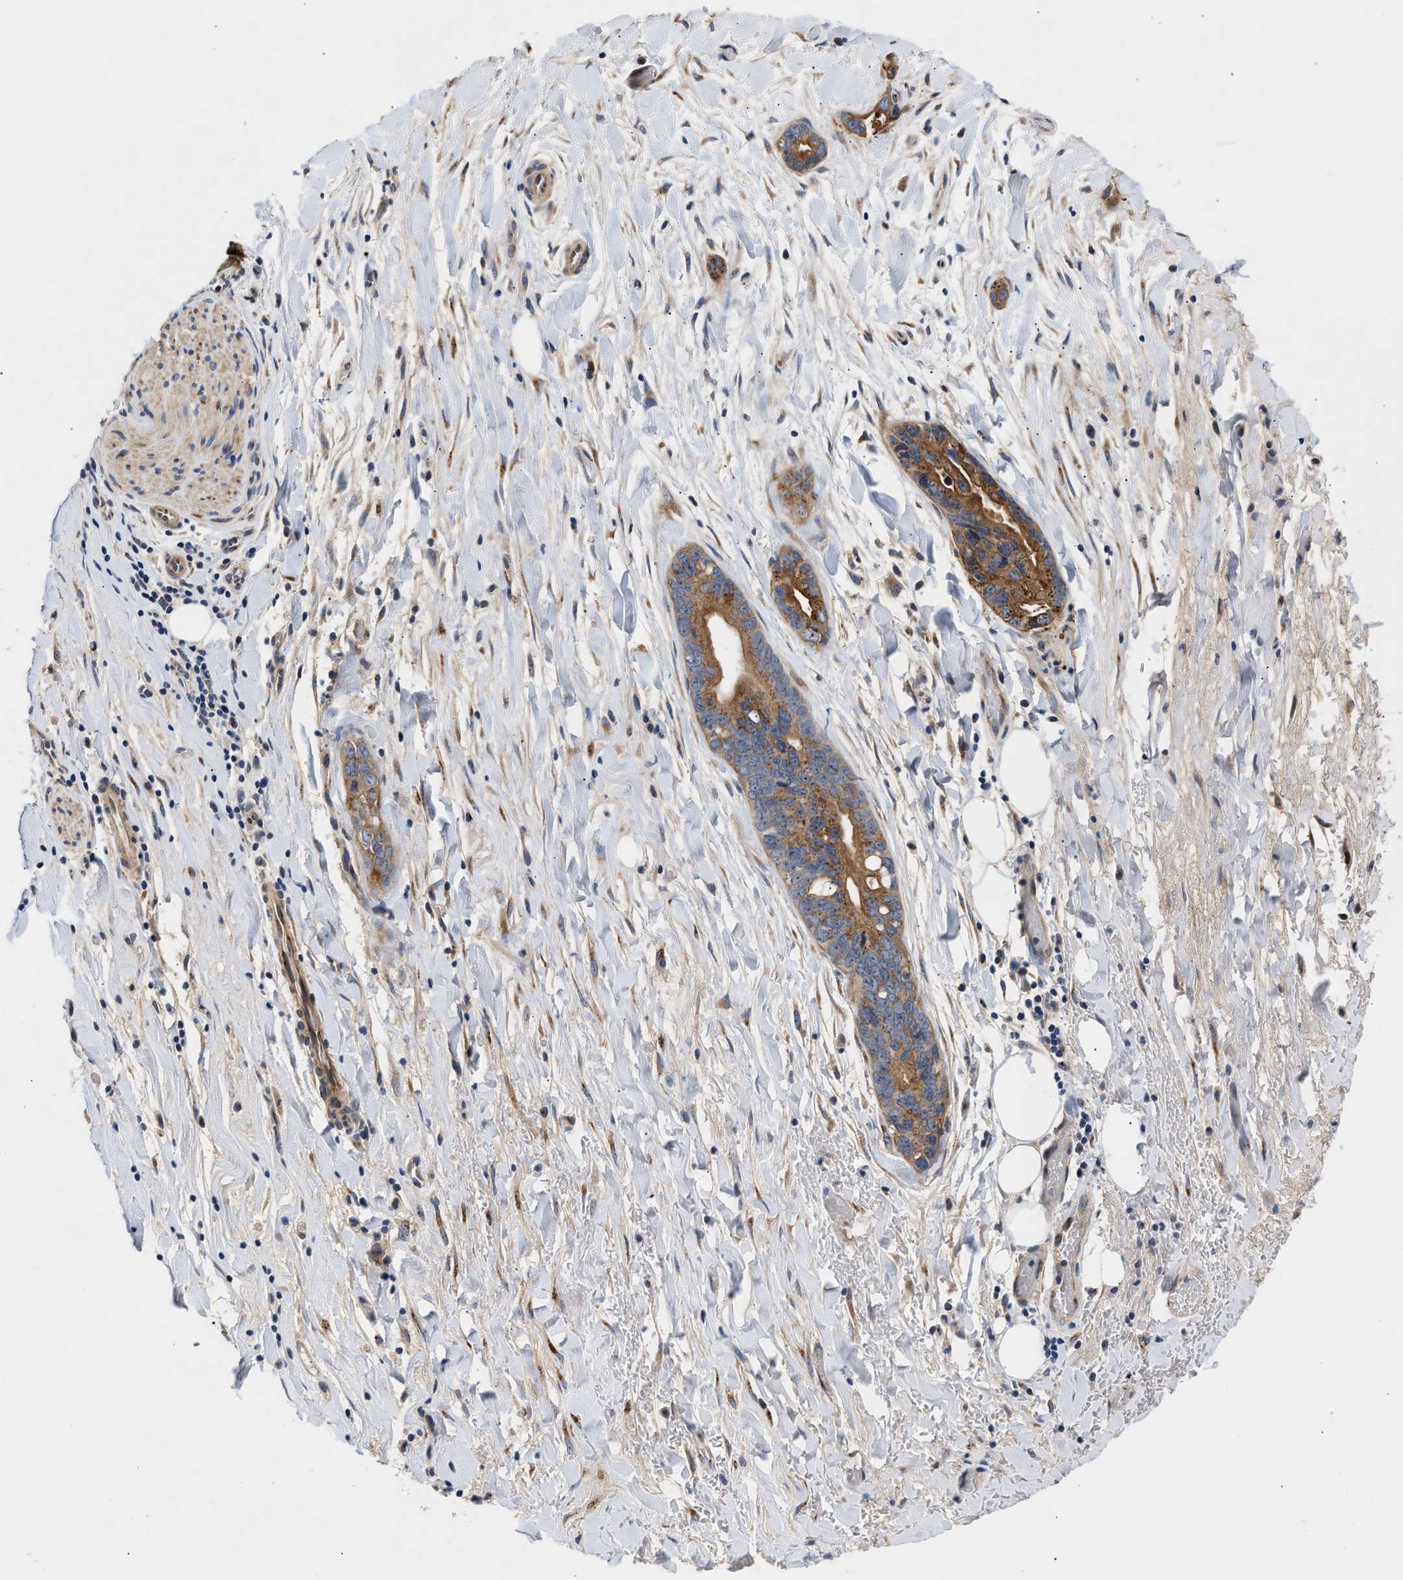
{"staining": {"intensity": "strong", "quantity": ">75%", "location": "cytoplasmic/membranous"}, "tissue": "liver cancer", "cell_type": "Tumor cells", "image_type": "cancer", "snomed": [{"axis": "morphology", "description": "Cholangiocarcinoma"}, {"axis": "topography", "description": "Liver"}], "caption": "Liver cholangiocarcinoma stained for a protein shows strong cytoplasmic/membranous positivity in tumor cells.", "gene": "CCDC146", "patient": {"sex": "female", "age": 55}}